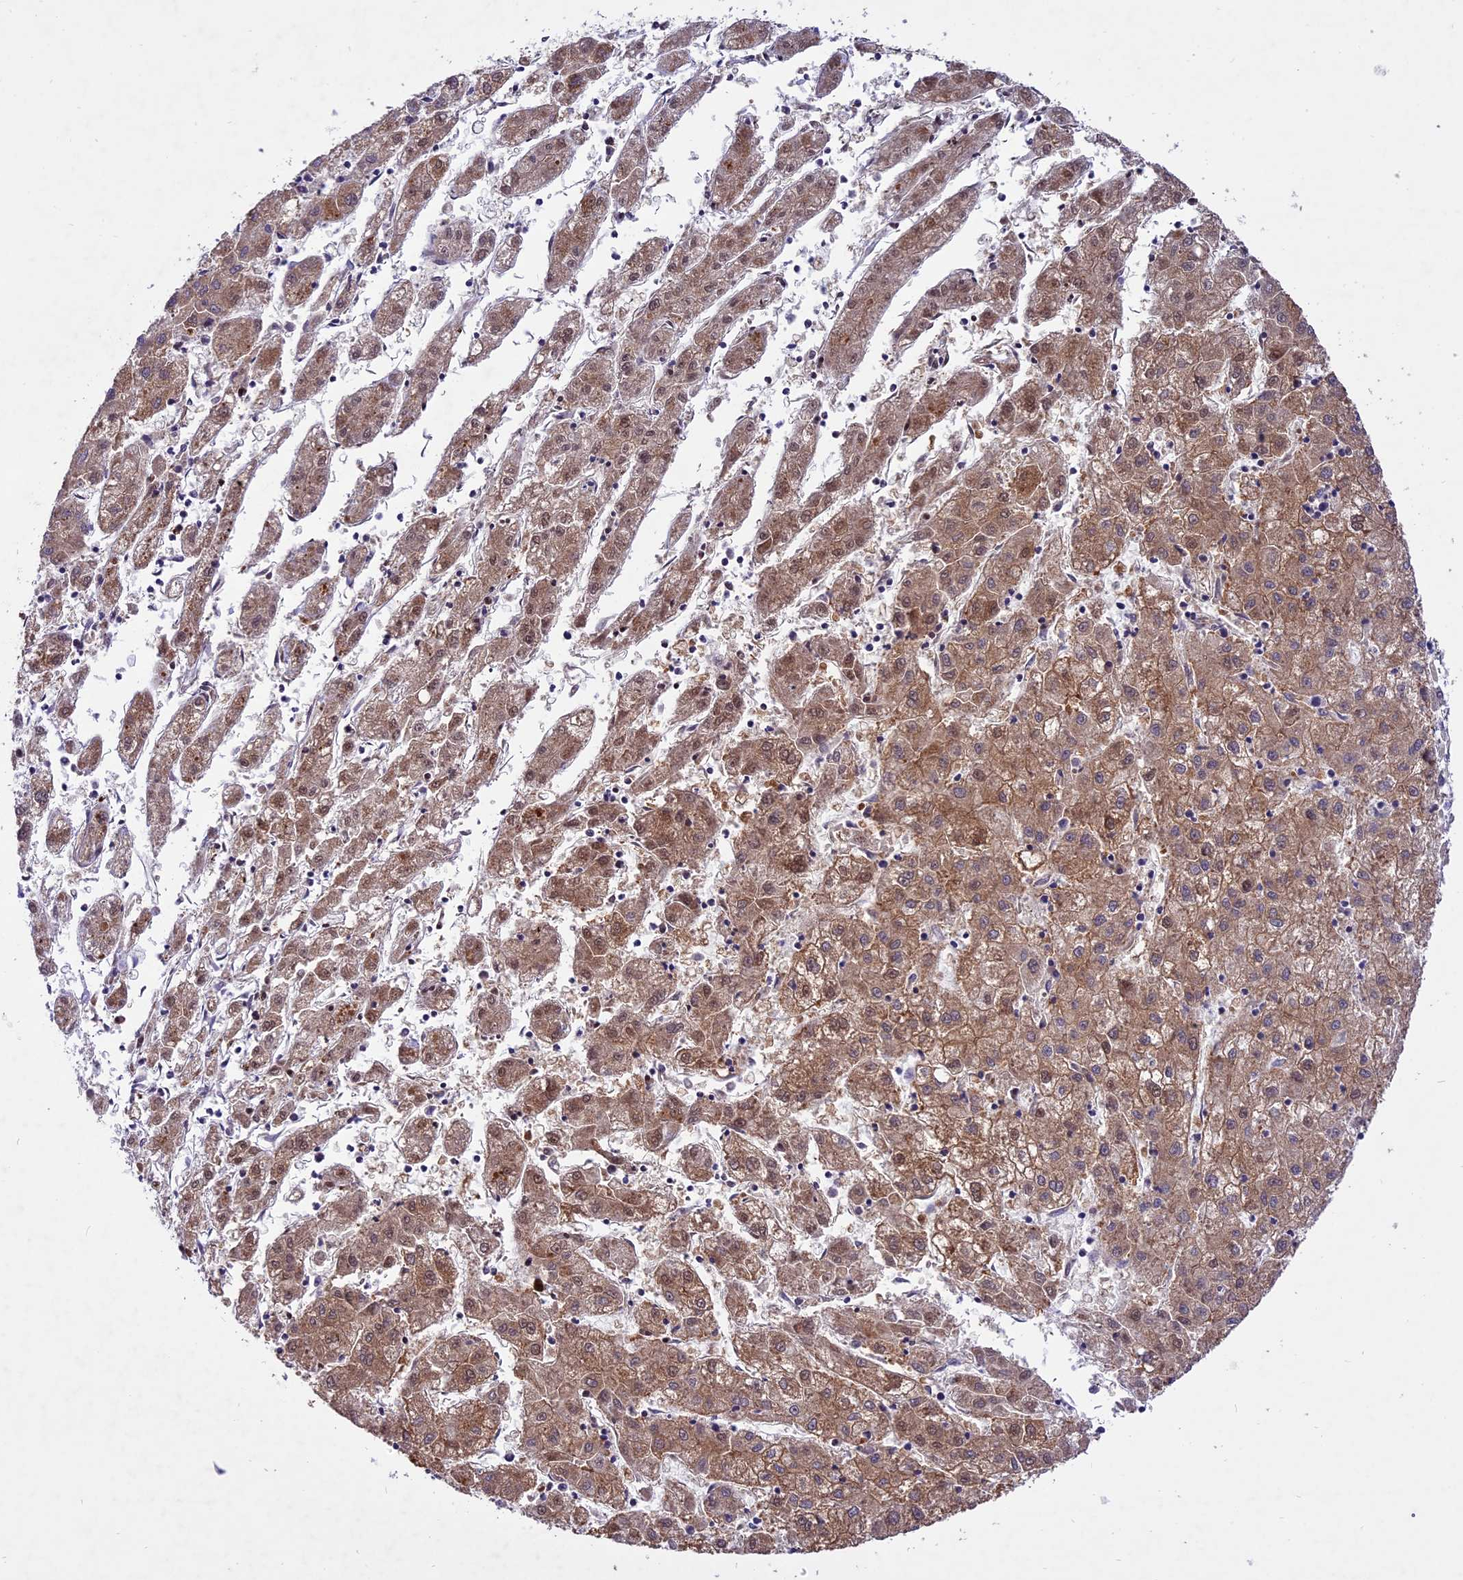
{"staining": {"intensity": "moderate", "quantity": ">75%", "location": "cytoplasmic/membranous"}, "tissue": "liver cancer", "cell_type": "Tumor cells", "image_type": "cancer", "snomed": [{"axis": "morphology", "description": "Carcinoma, Hepatocellular, NOS"}, {"axis": "topography", "description": "Liver"}], "caption": "Liver cancer stained with DAB (3,3'-diaminobenzidine) immunohistochemistry (IHC) shows medium levels of moderate cytoplasmic/membranous staining in about >75% of tumor cells.", "gene": "SPRED1", "patient": {"sex": "male", "age": 72}}